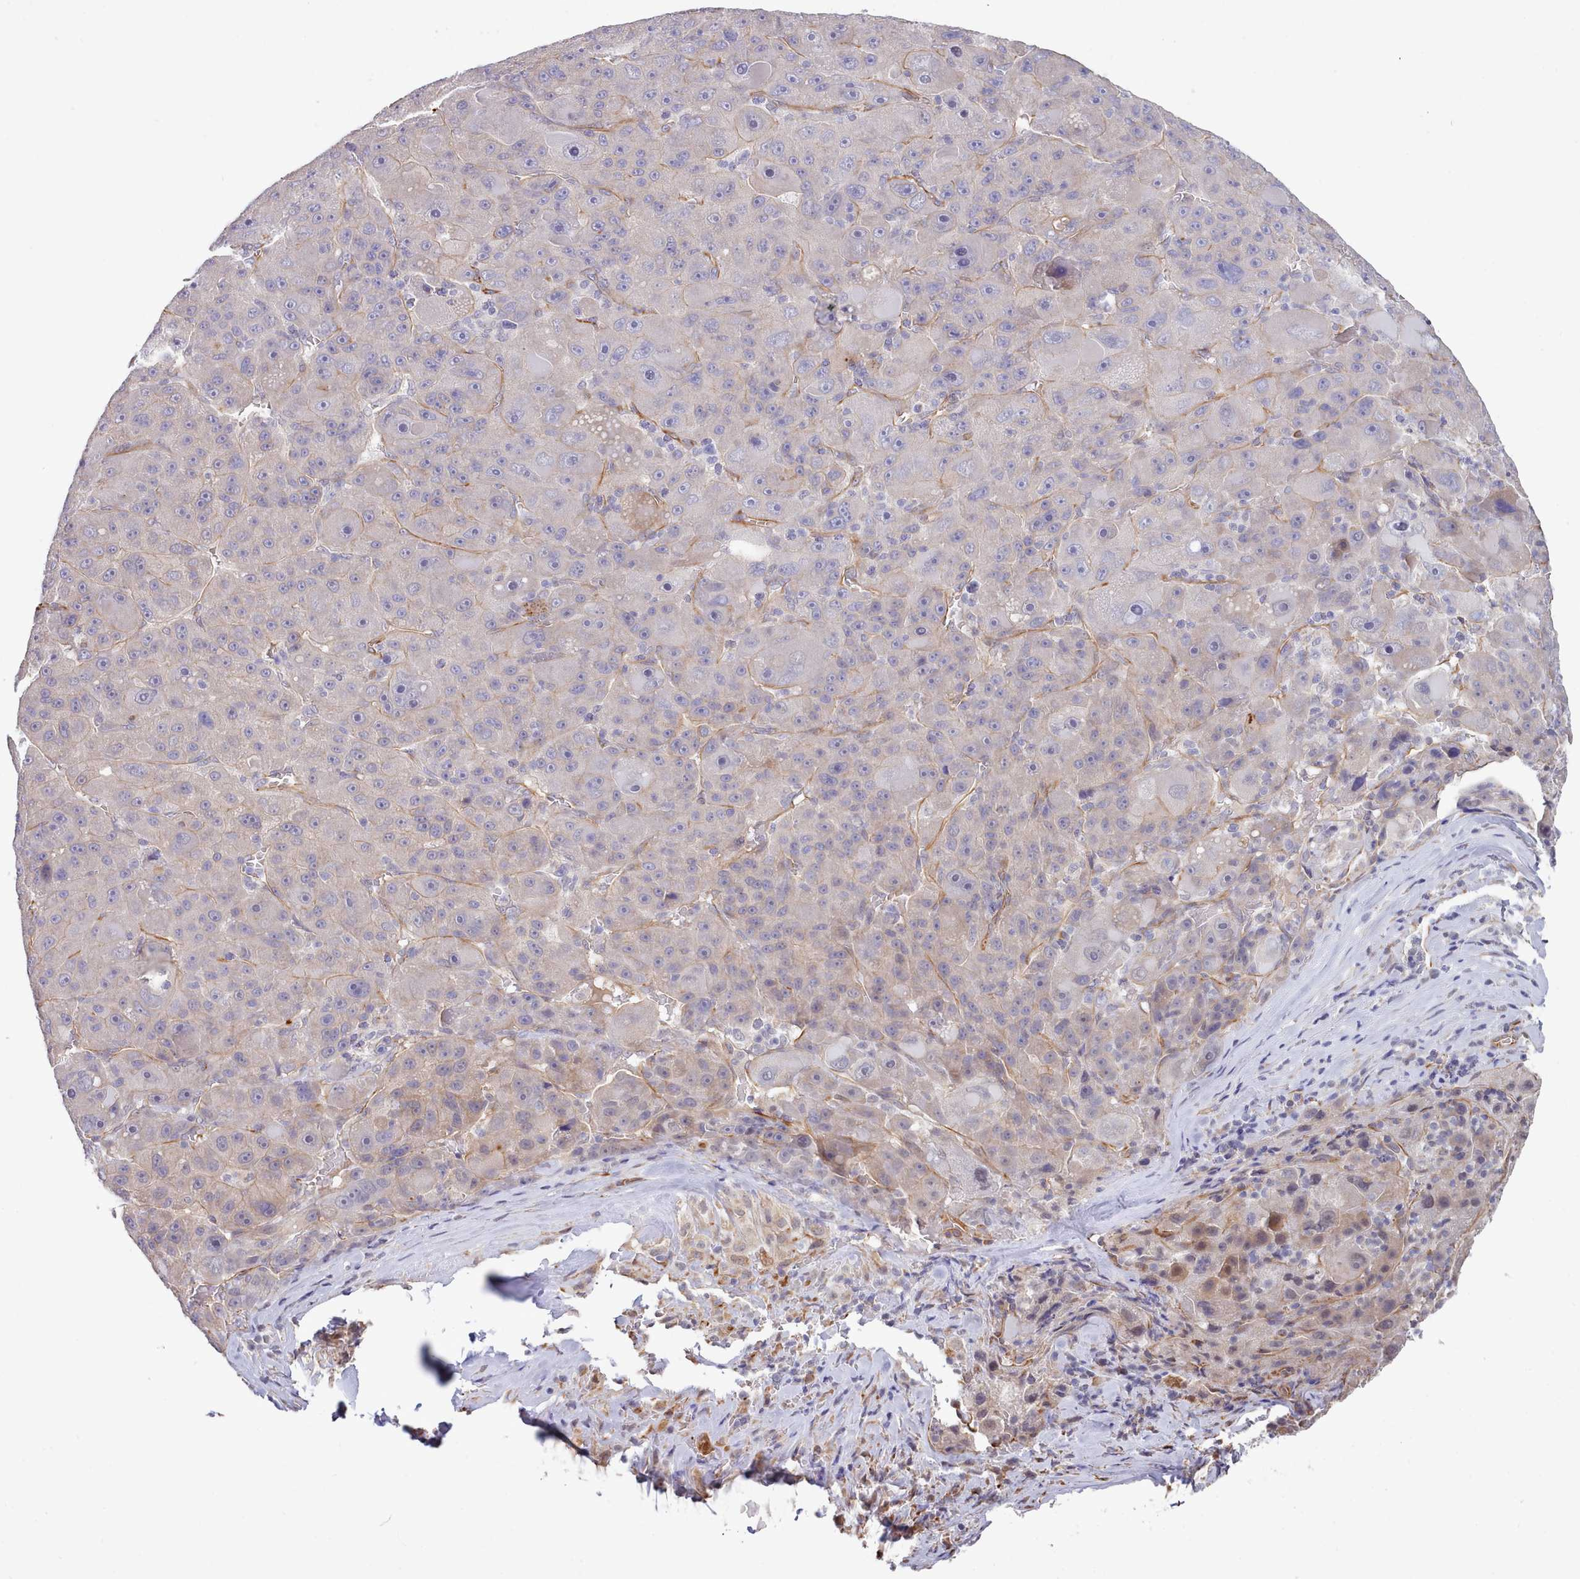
{"staining": {"intensity": "negative", "quantity": "none", "location": "none"}, "tissue": "liver cancer", "cell_type": "Tumor cells", "image_type": "cancer", "snomed": [{"axis": "morphology", "description": "Carcinoma, Hepatocellular, NOS"}, {"axis": "topography", "description": "Liver"}], "caption": "High magnification brightfield microscopy of liver cancer (hepatocellular carcinoma) stained with DAB (brown) and counterstained with hematoxylin (blue): tumor cells show no significant positivity.", "gene": "ZC3H13", "patient": {"sex": "male", "age": 76}}